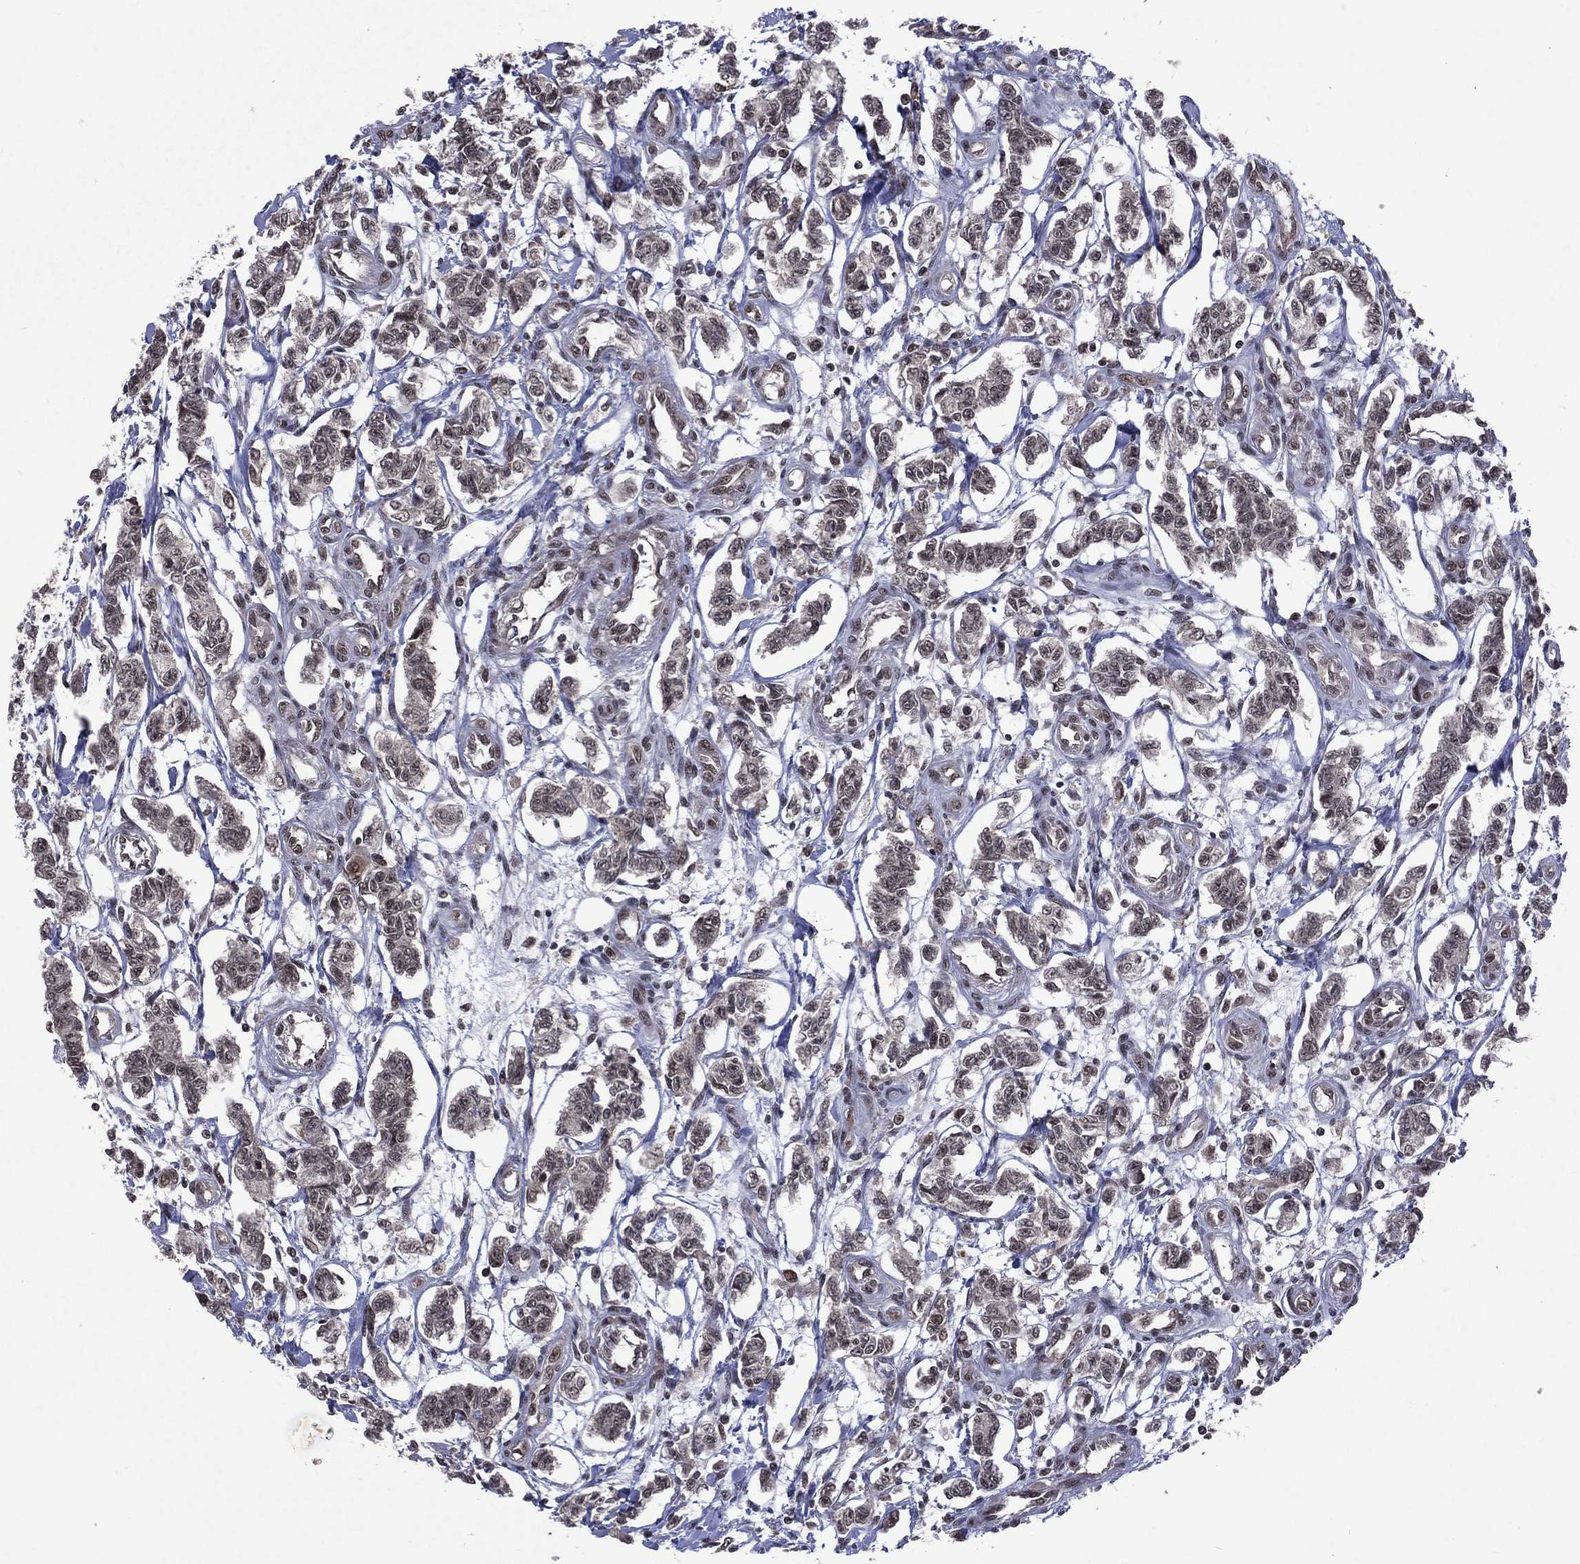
{"staining": {"intensity": "weak", "quantity": "25%-75%", "location": "nuclear"}, "tissue": "carcinoid", "cell_type": "Tumor cells", "image_type": "cancer", "snomed": [{"axis": "morphology", "description": "Carcinoid, malignant, NOS"}, {"axis": "topography", "description": "Kidney"}], "caption": "Immunohistochemistry (IHC) (DAB (3,3'-diaminobenzidine)) staining of human carcinoid demonstrates weak nuclear protein expression in about 25%-75% of tumor cells.", "gene": "DMAP1", "patient": {"sex": "female", "age": 41}}